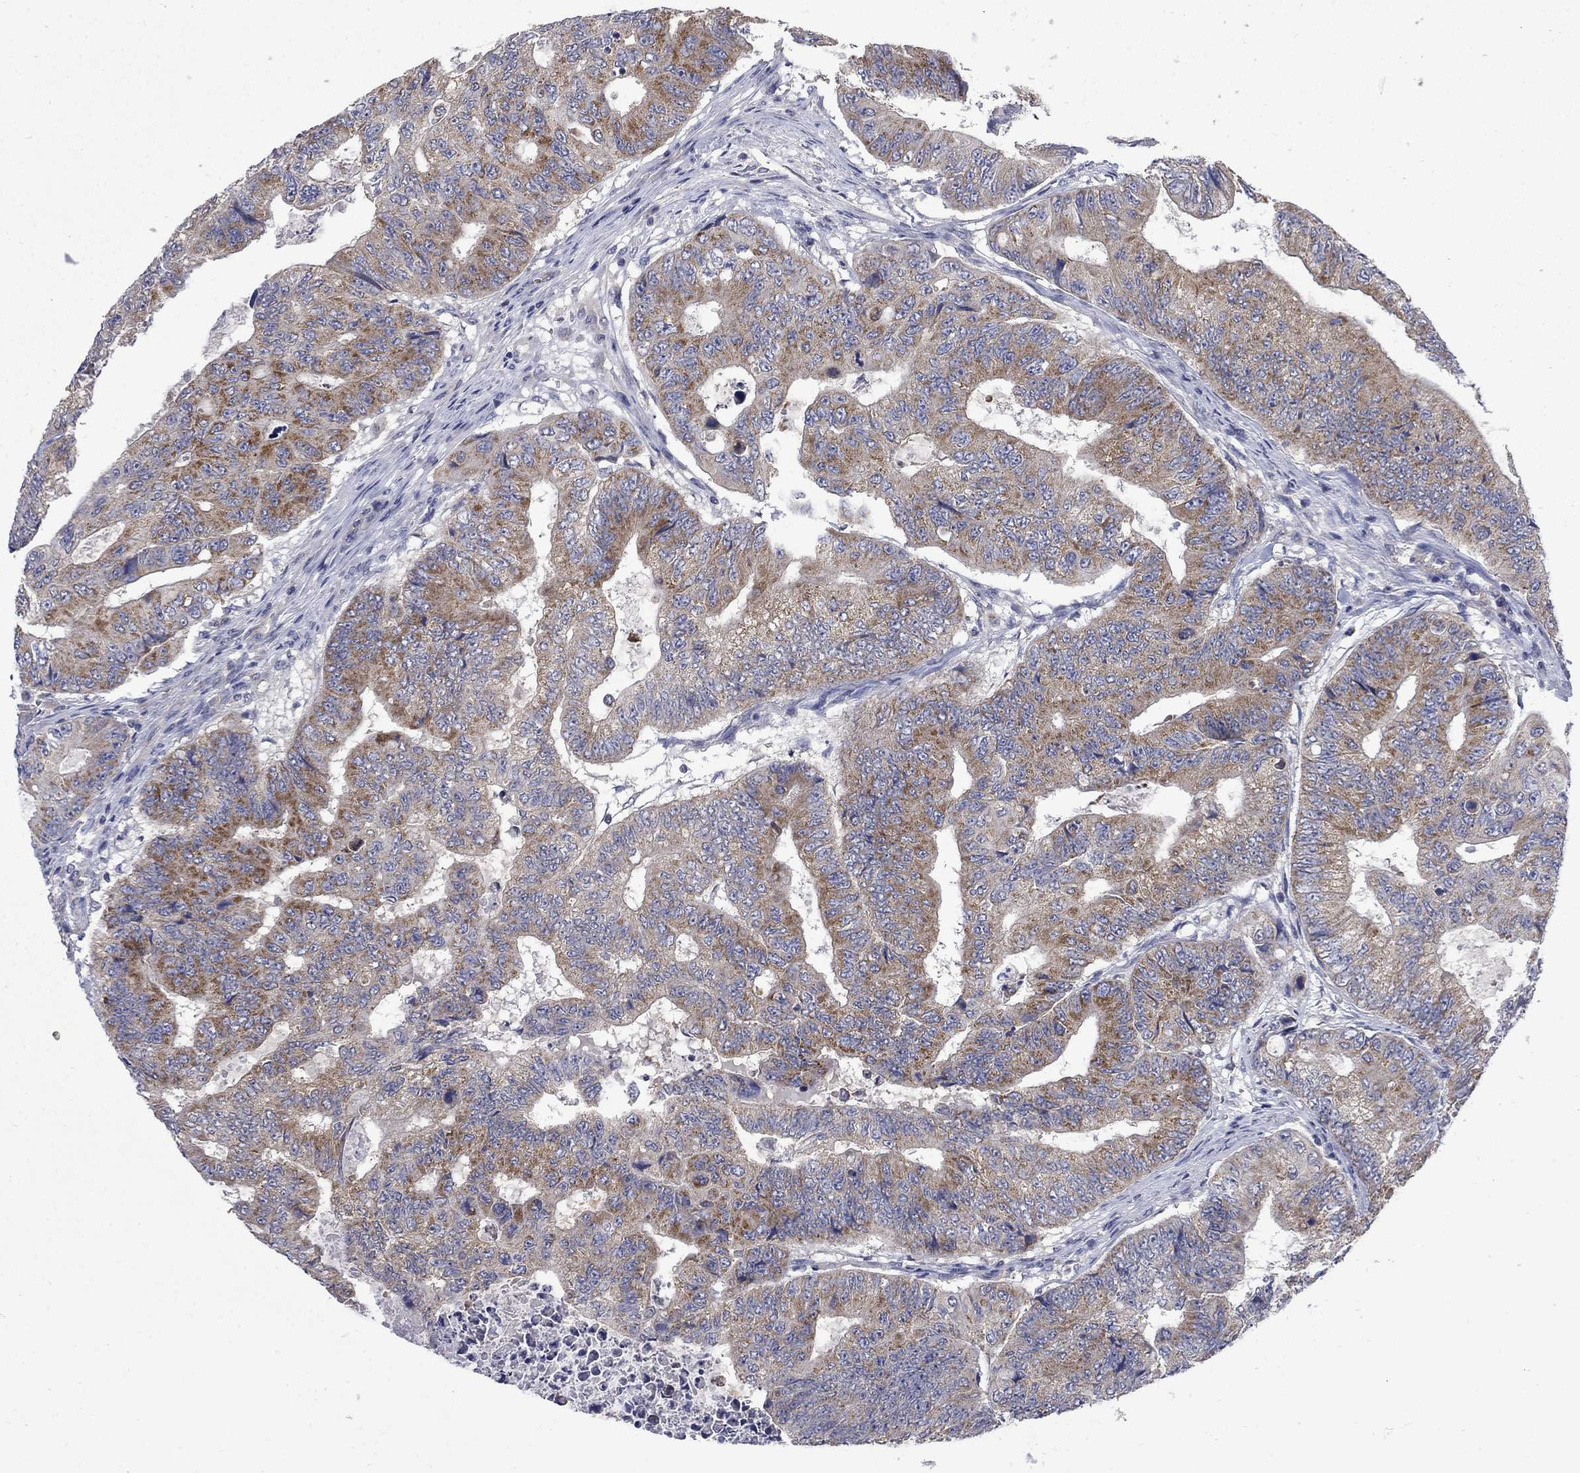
{"staining": {"intensity": "moderate", "quantity": "25%-75%", "location": "cytoplasmic/membranous"}, "tissue": "colorectal cancer", "cell_type": "Tumor cells", "image_type": "cancer", "snomed": [{"axis": "morphology", "description": "Adenocarcinoma, NOS"}, {"axis": "topography", "description": "Colon"}], "caption": "Protein expression by IHC demonstrates moderate cytoplasmic/membranous expression in about 25%-75% of tumor cells in colorectal adenocarcinoma. Using DAB (3,3'-diaminobenzidine) (brown) and hematoxylin (blue) stains, captured at high magnification using brightfield microscopy.", "gene": "HSPA12A", "patient": {"sex": "female", "age": 48}}